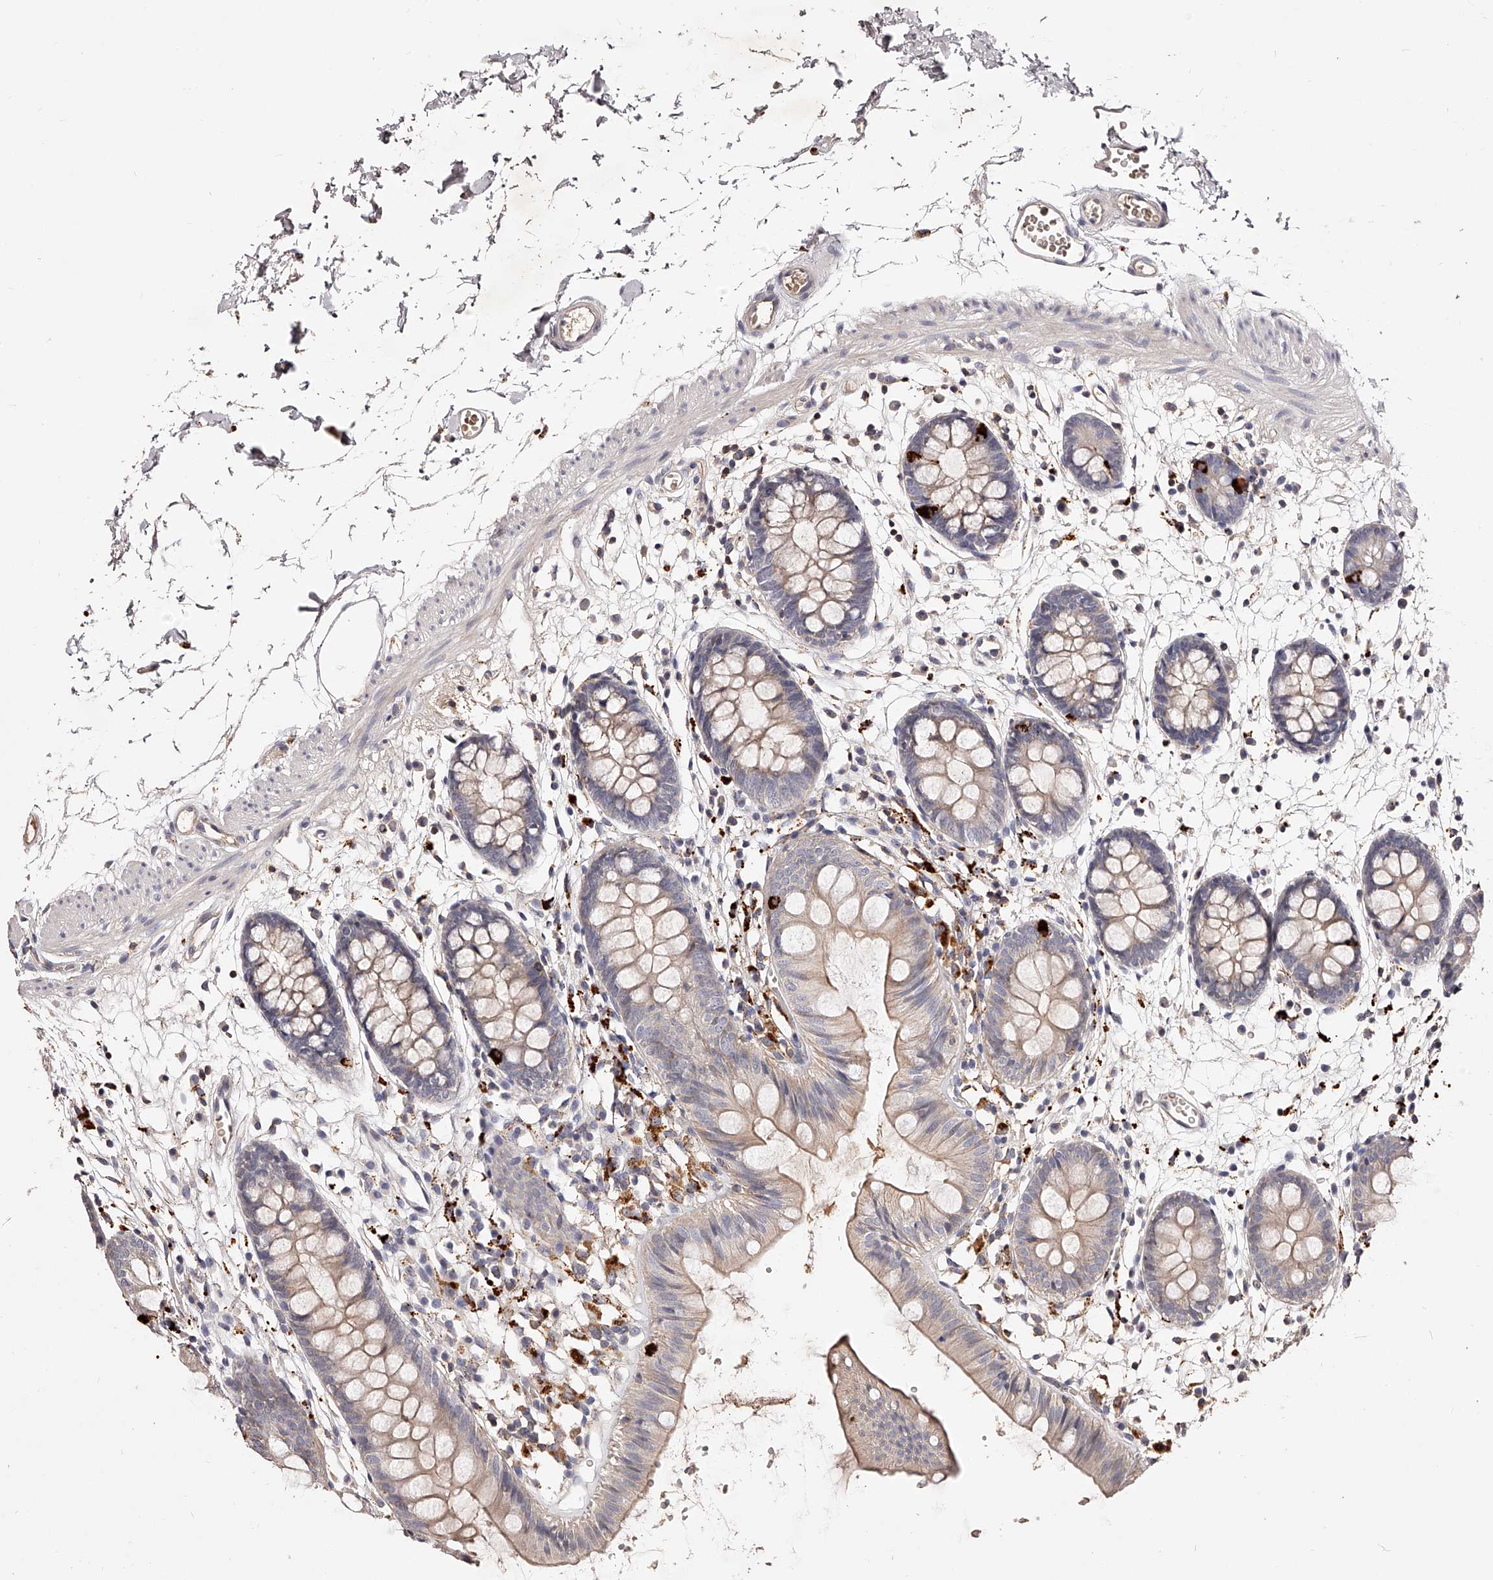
{"staining": {"intensity": "moderate", "quantity": ">75%", "location": "cytoplasmic/membranous"}, "tissue": "colon", "cell_type": "Endothelial cells", "image_type": "normal", "snomed": [{"axis": "morphology", "description": "Normal tissue, NOS"}, {"axis": "topography", "description": "Colon"}], "caption": "Brown immunohistochemical staining in benign colon displays moderate cytoplasmic/membranous expression in about >75% of endothelial cells.", "gene": "PHACTR1", "patient": {"sex": "male", "age": 56}}